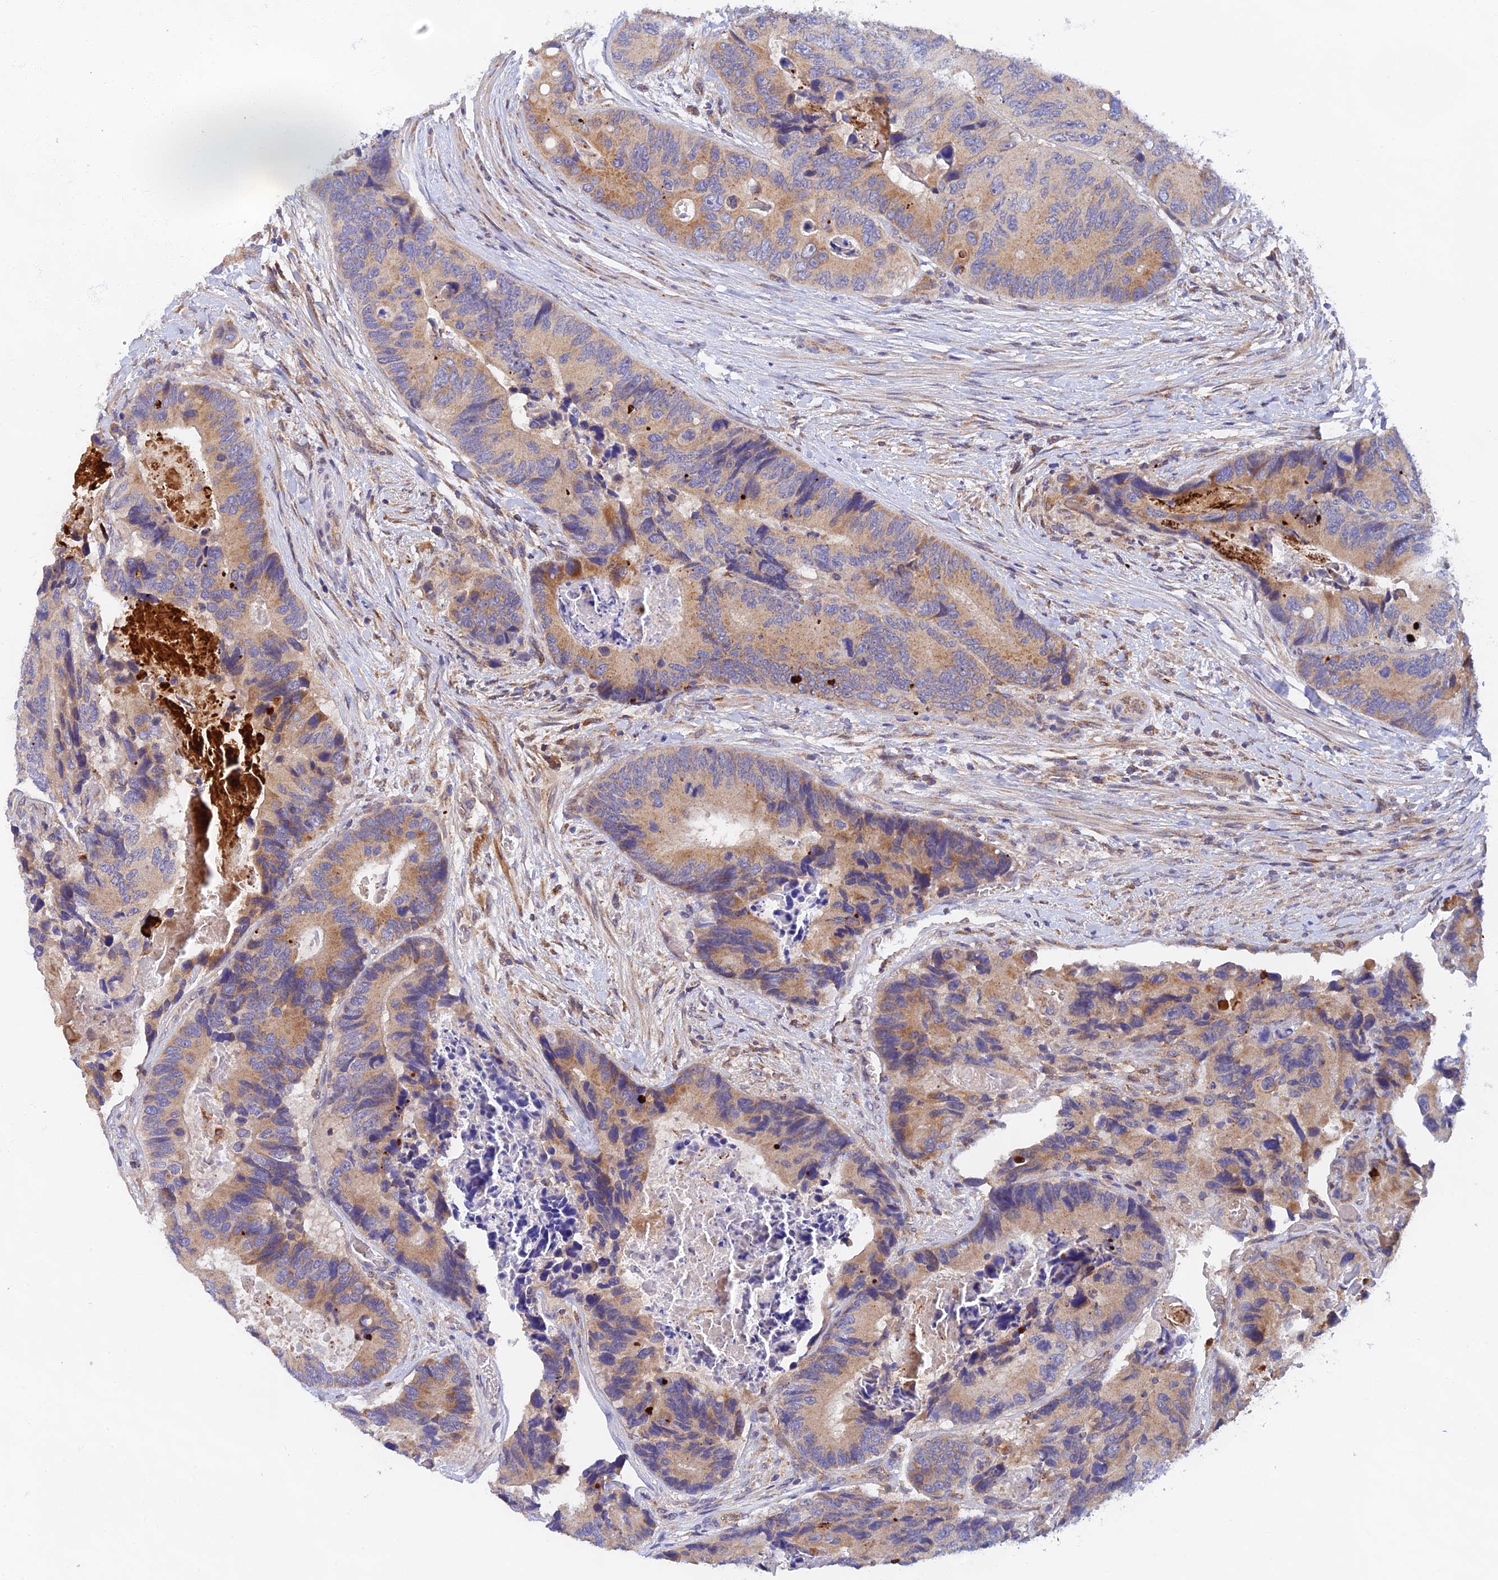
{"staining": {"intensity": "moderate", "quantity": ">75%", "location": "cytoplasmic/membranous"}, "tissue": "colorectal cancer", "cell_type": "Tumor cells", "image_type": "cancer", "snomed": [{"axis": "morphology", "description": "Adenocarcinoma, NOS"}, {"axis": "topography", "description": "Colon"}], "caption": "This is a photomicrograph of IHC staining of colorectal adenocarcinoma, which shows moderate positivity in the cytoplasmic/membranous of tumor cells.", "gene": "RANBP6", "patient": {"sex": "male", "age": 84}}